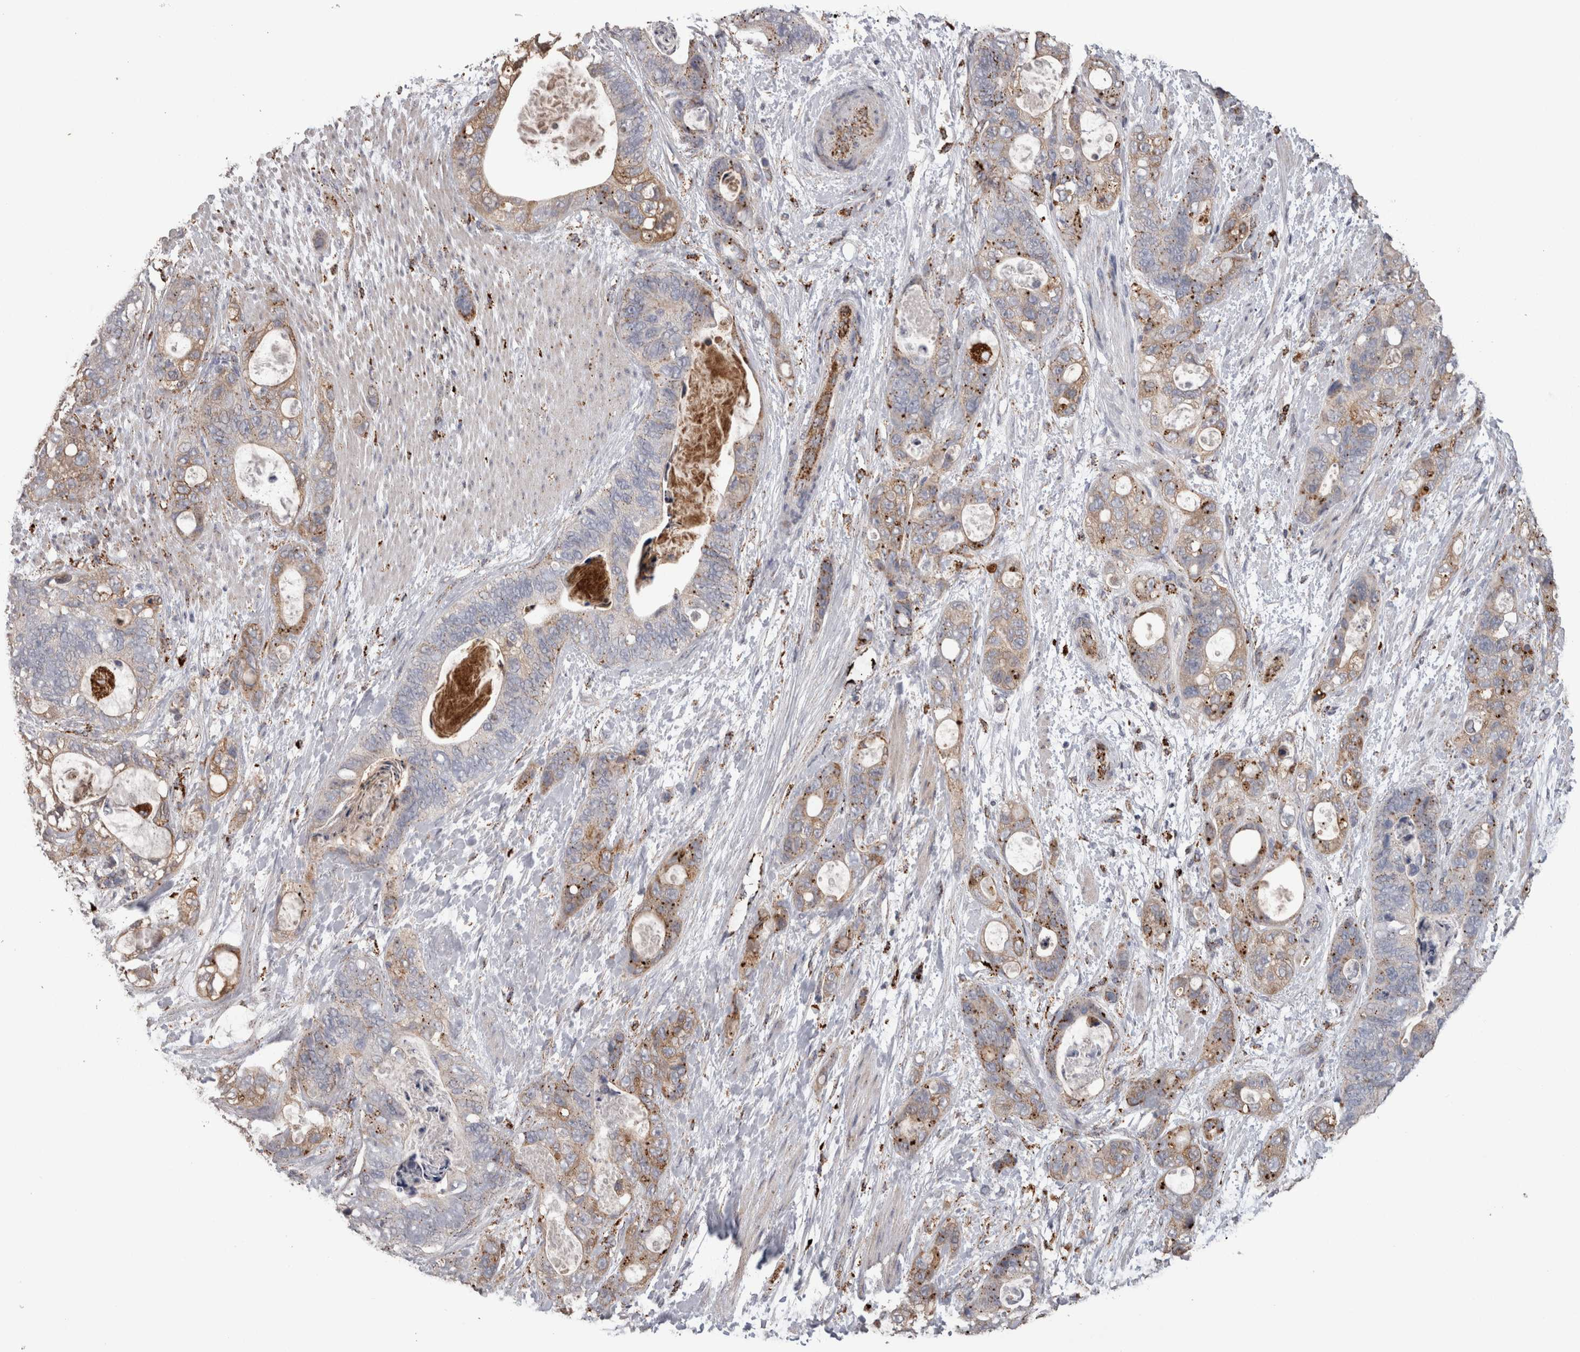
{"staining": {"intensity": "weak", "quantity": ">75%", "location": "cytoplasmic/membranous"}, "tissue": "stomach cancer", "cell_type": "Tumor cells", "image_type": "cancer", "snomed": [{"axis": "morphology", "description": "Normal tissue, NOS"}, {"axis": "morphology", "description": "Adenocarcinoma, NOS"}, {"axis": "topography", "description": "Stomach"}], "caption": "An image of stomach cancer (adenocarcinoma) stained for a protein exhibits weak cytoplasmic/membranous brown staining in tumor cells.", "gene": "CTSZ", "patient": {"sex": "female", "age": 89}}